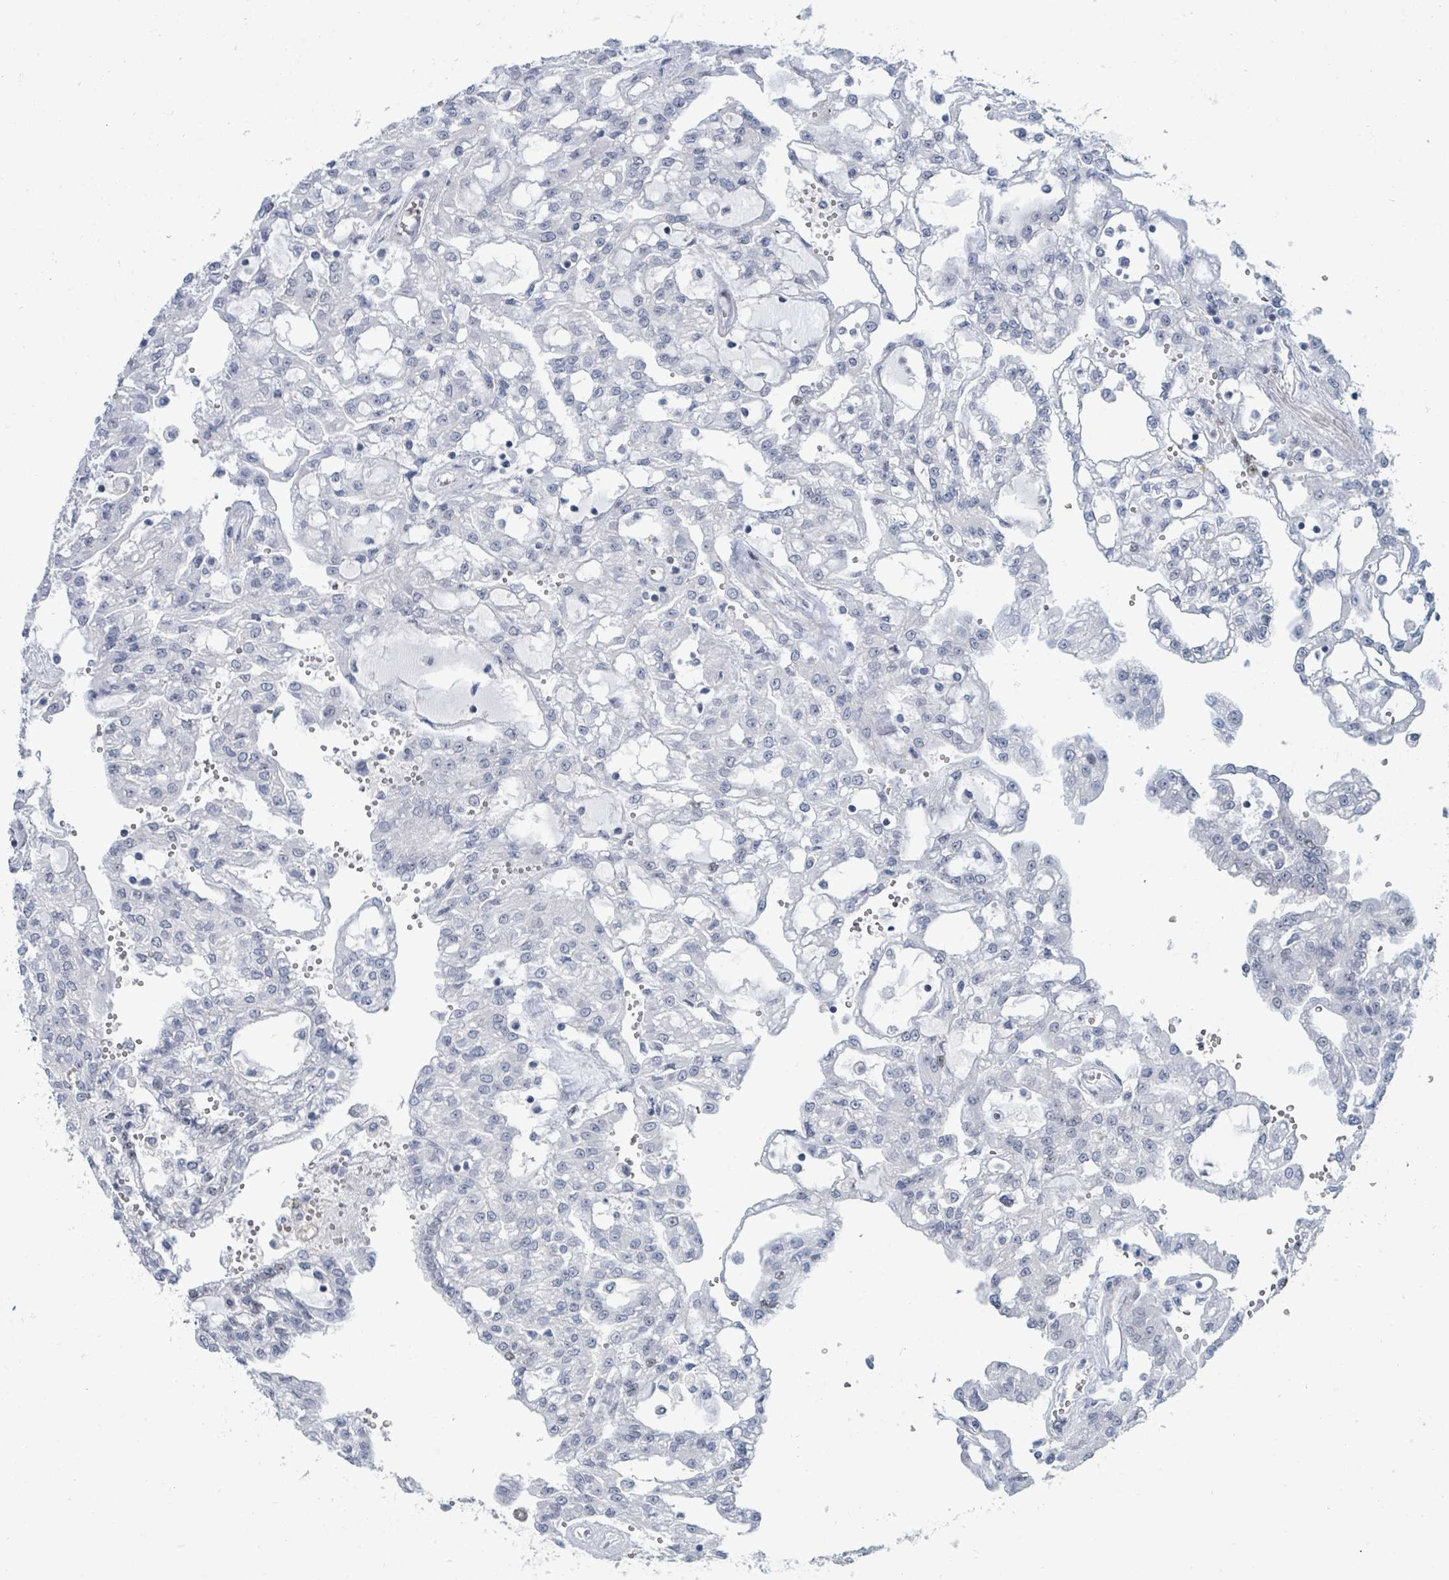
{"staining": {"intensity": "negative", "quantity": "none", "location": "none"}, "tissue": "renal cancer", "cell_type": "Tumor cells", "image_type": "cancer", "snomed": [{"axis": "morphology", "description": "Adenocarcinoma, NOS"}, {"axis": "topography", "description": "Kidney"}], "caption": "Immunohistochemistry micrograph of neoplastic tissue: renal cancer stained with DAB (3,3'-diaminobenzidine) shows no significant protein expression in tumor cells.", "gene": "SUMO4", "patient": {"sex": "male", "age": 63}}